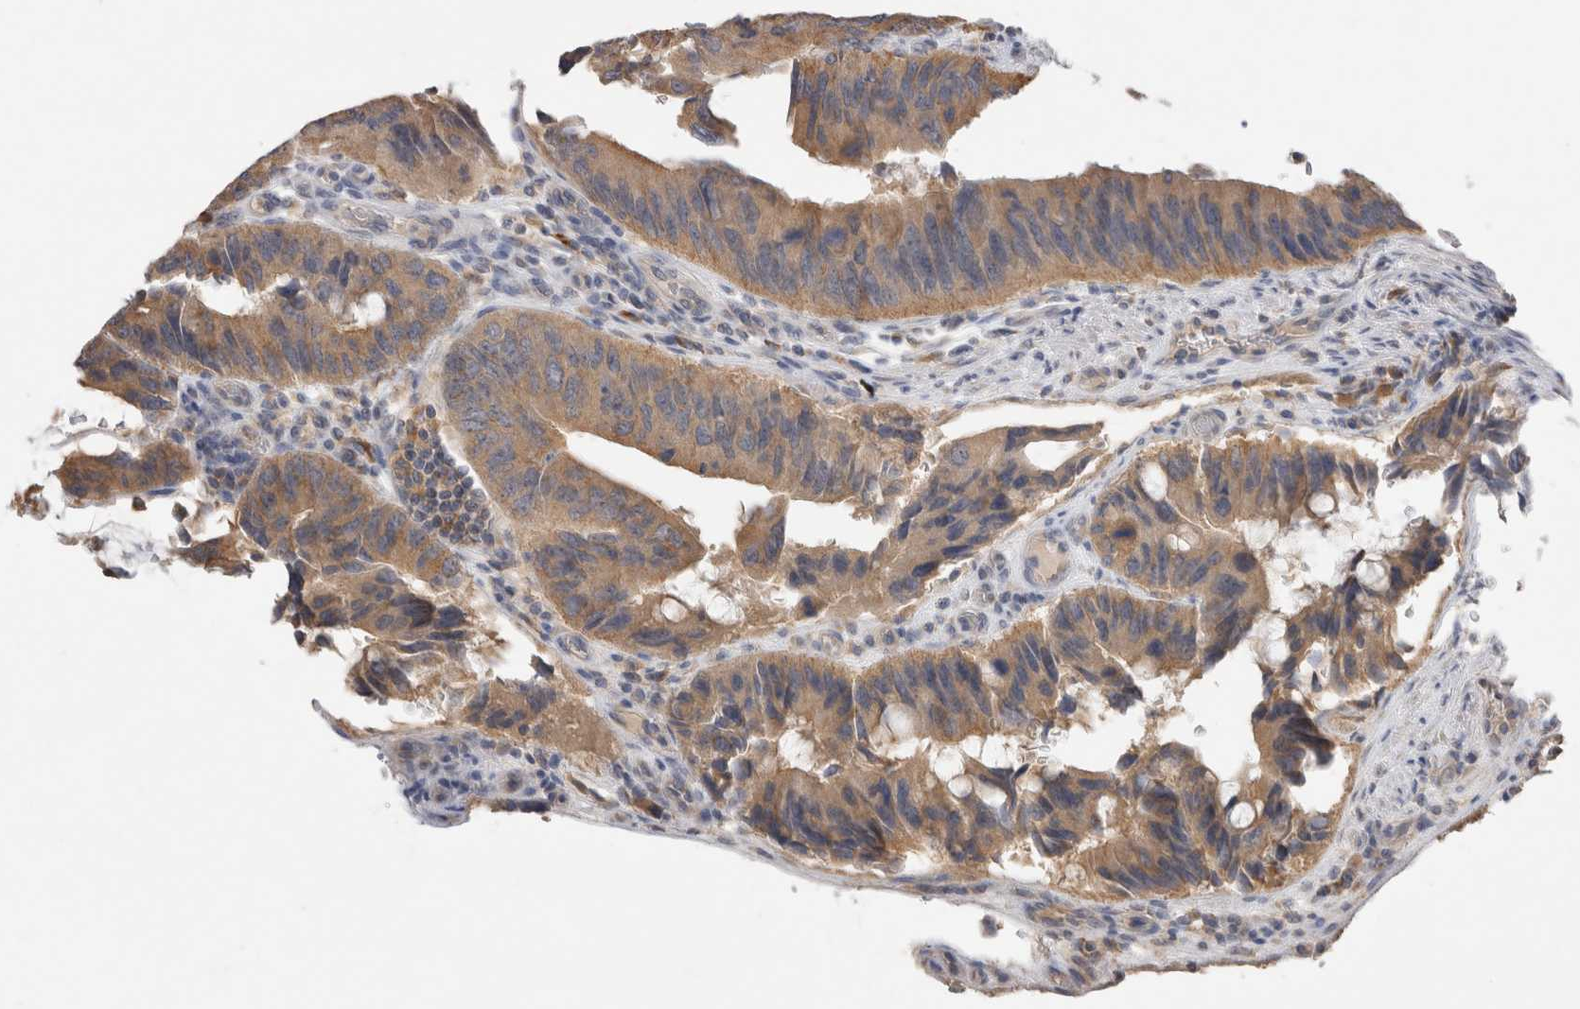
{"staining": {"intensity": "moderate", "quantity": ">75%", "location": "cytoplasmic/membranous"}, "tissue": "colorectal cancer", "cell_type": "Tumor cells", "image_type": "cancer", "snomed": [{"axis": "morphology", "description": "Adenocarcinoma, NOS"}, {"axis": "topography", "description": "Colon"}], "caption": "IHC histopathology image of human colorectal adenocarcinoma stained for a protein (brown), which reveals medium levels of moderate cytoplasmic/membranous expression in approximately >75% of tumor cells.", "gene": "GAS1", "patient": {"sex": "male", "age": 71}}